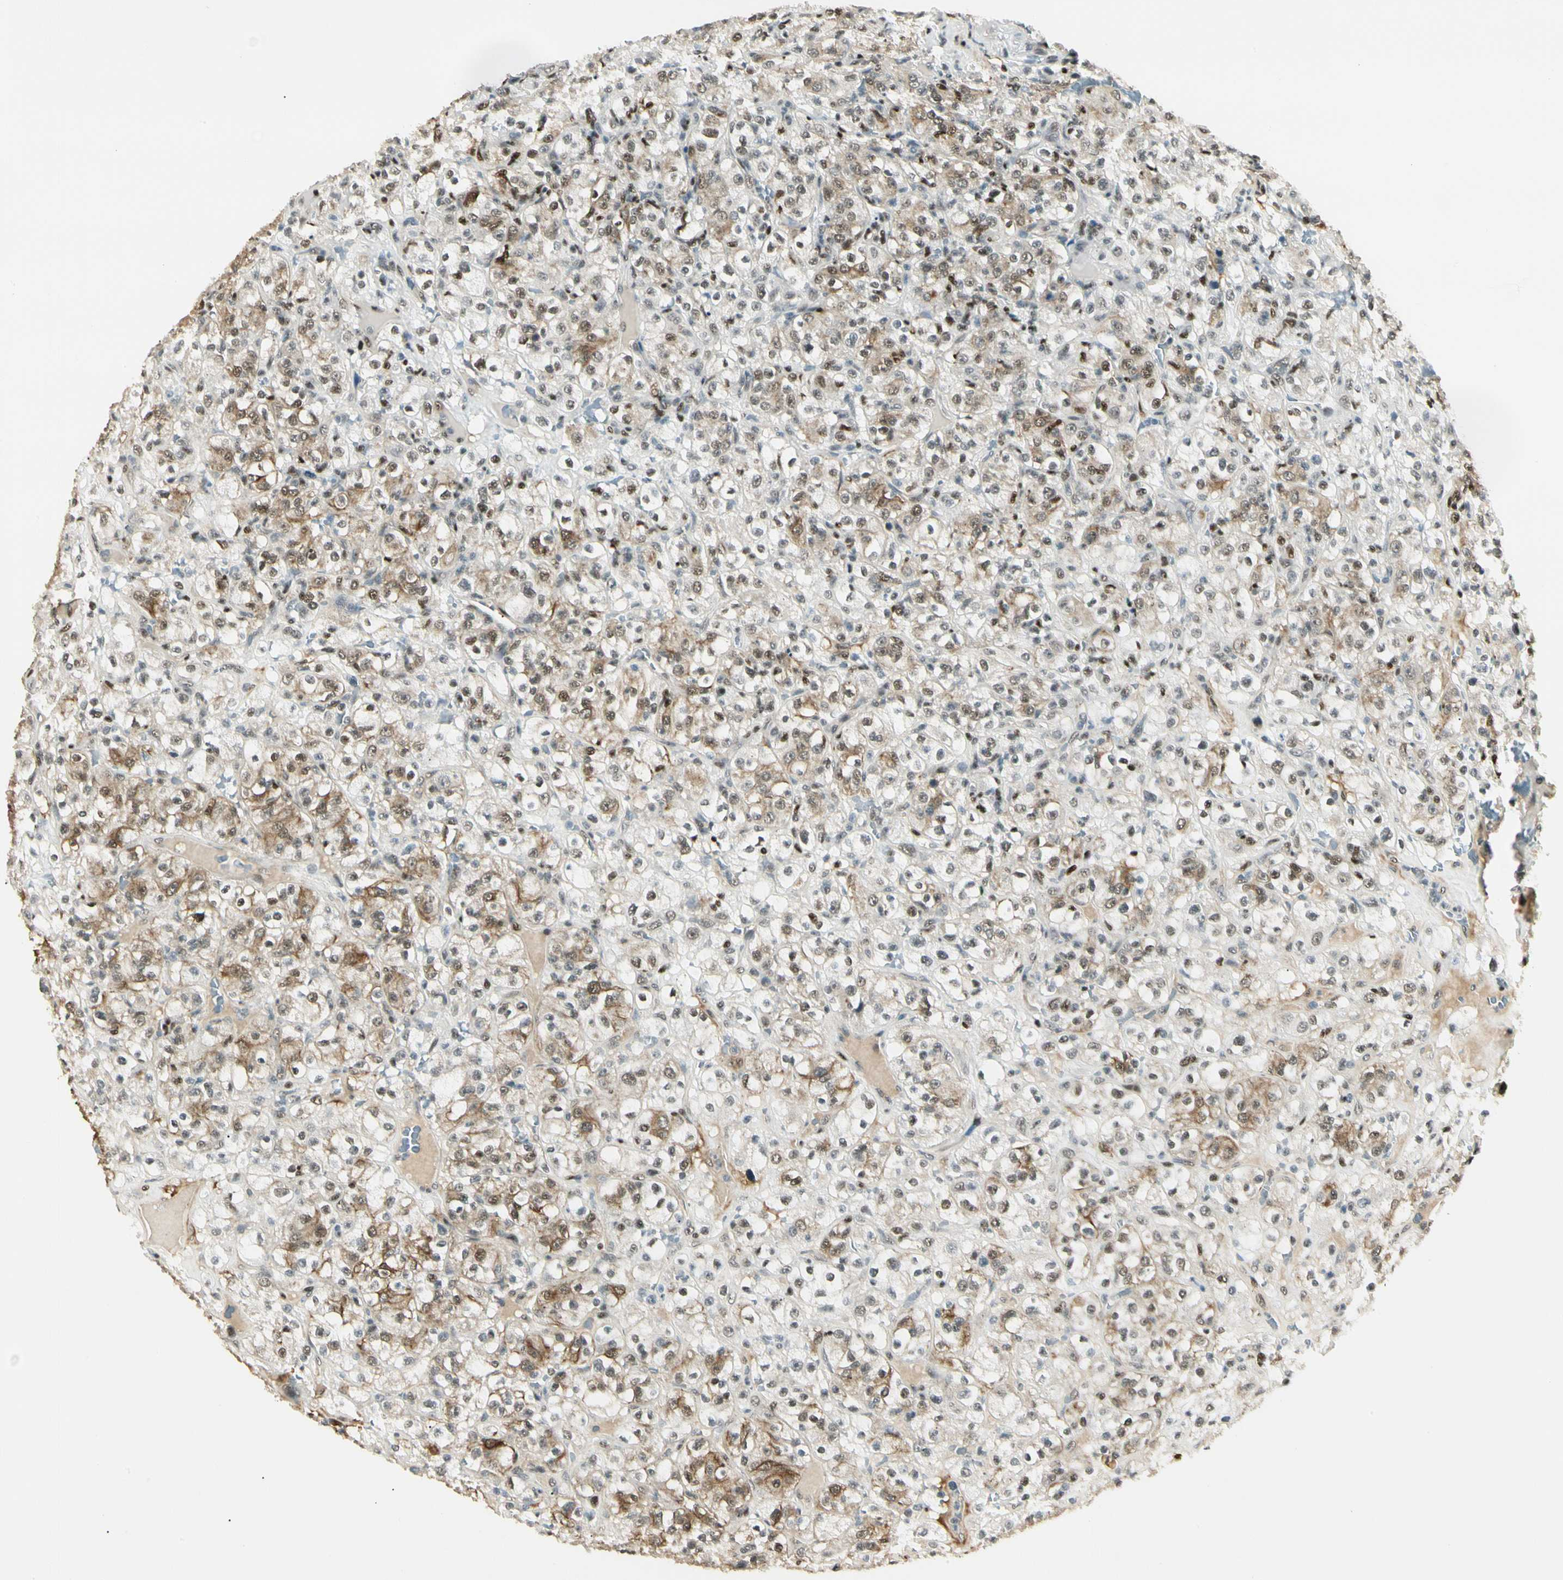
{"staining": {"intensity": "moderate", "quantity": ">75%", "location": "cytoplasmic/membranous,nuclear"}, "tissue": "renal cancer", "cell_type": "Tumor cells", "image_type": "cancer", "snomed": [{"axis": "morphology", "description": "Normal tissue, NOS"}, {"axis": "morphology", "description": "Adenocarcinoma, NOS"}, {"axis": "topography", "description": "Kidney"}], "caption": "Tumor cells show medium levels of moderate cytoplasmic/membranous and nuclear staining in approximately >75% of cells in human renal adenocarcinoma.", "gene": "ATXN1", "patient": {"sex": "female", "age": 72}}